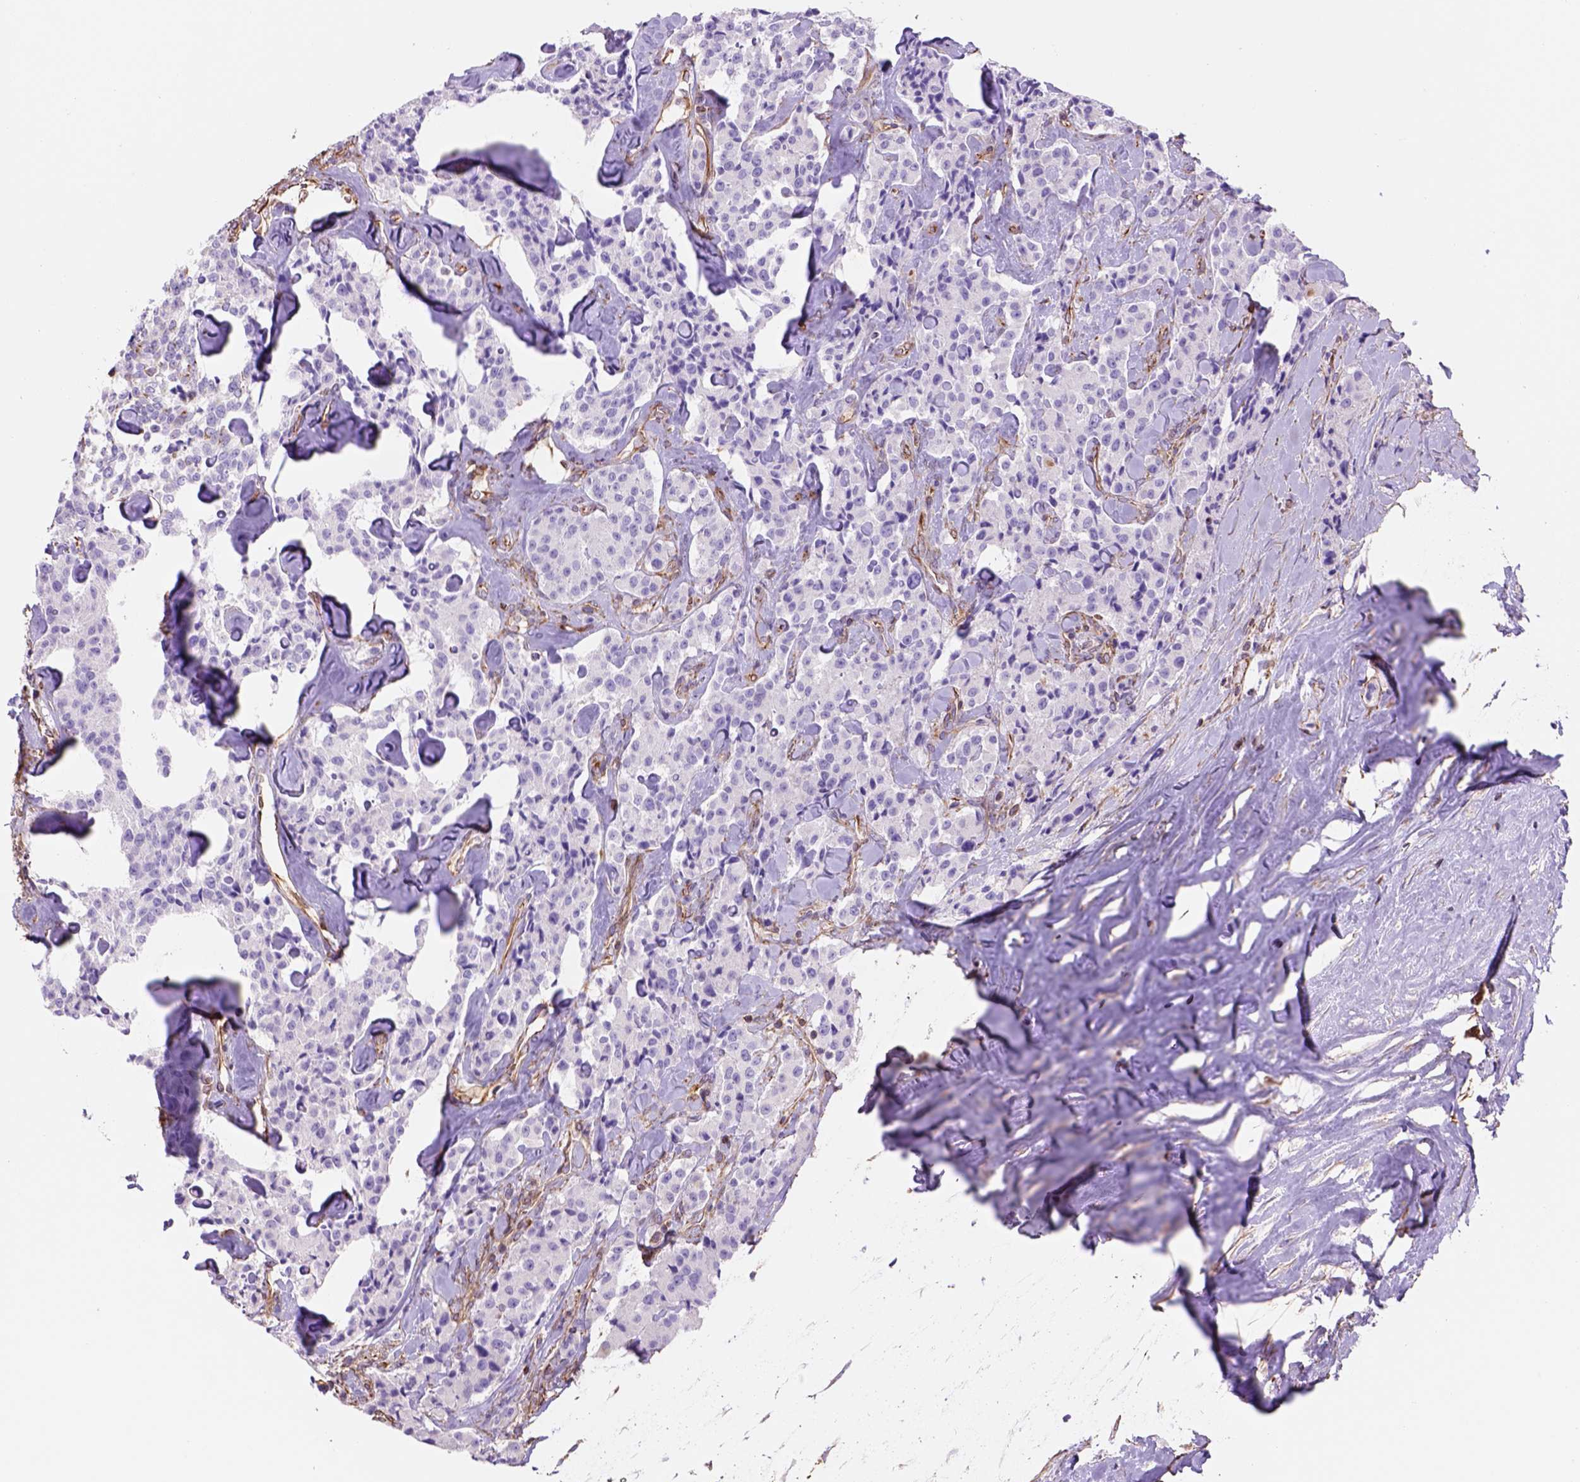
{"staining": {"intensity": "negative", "quantity": "none", "location": "none"}, "tissue": "carcinoid", "cell_type": "Tumor cells", "image_type": "cancer", "snomed": [{"axis": "morphology", "description": "Carcinoid, malignant, NOS"}, {"axis": "topography", "description": "Pancreas"}], "caption": "Tumor cells are negative for protein expression in human malignant carcinoid. (DAB (3,3'-diaminobenzidine) immunohistochemistry visualized using brightfield microscopy, high magnification).", "gene": "ZZZ3", "patient": {"sex": "male", "age": 41}}